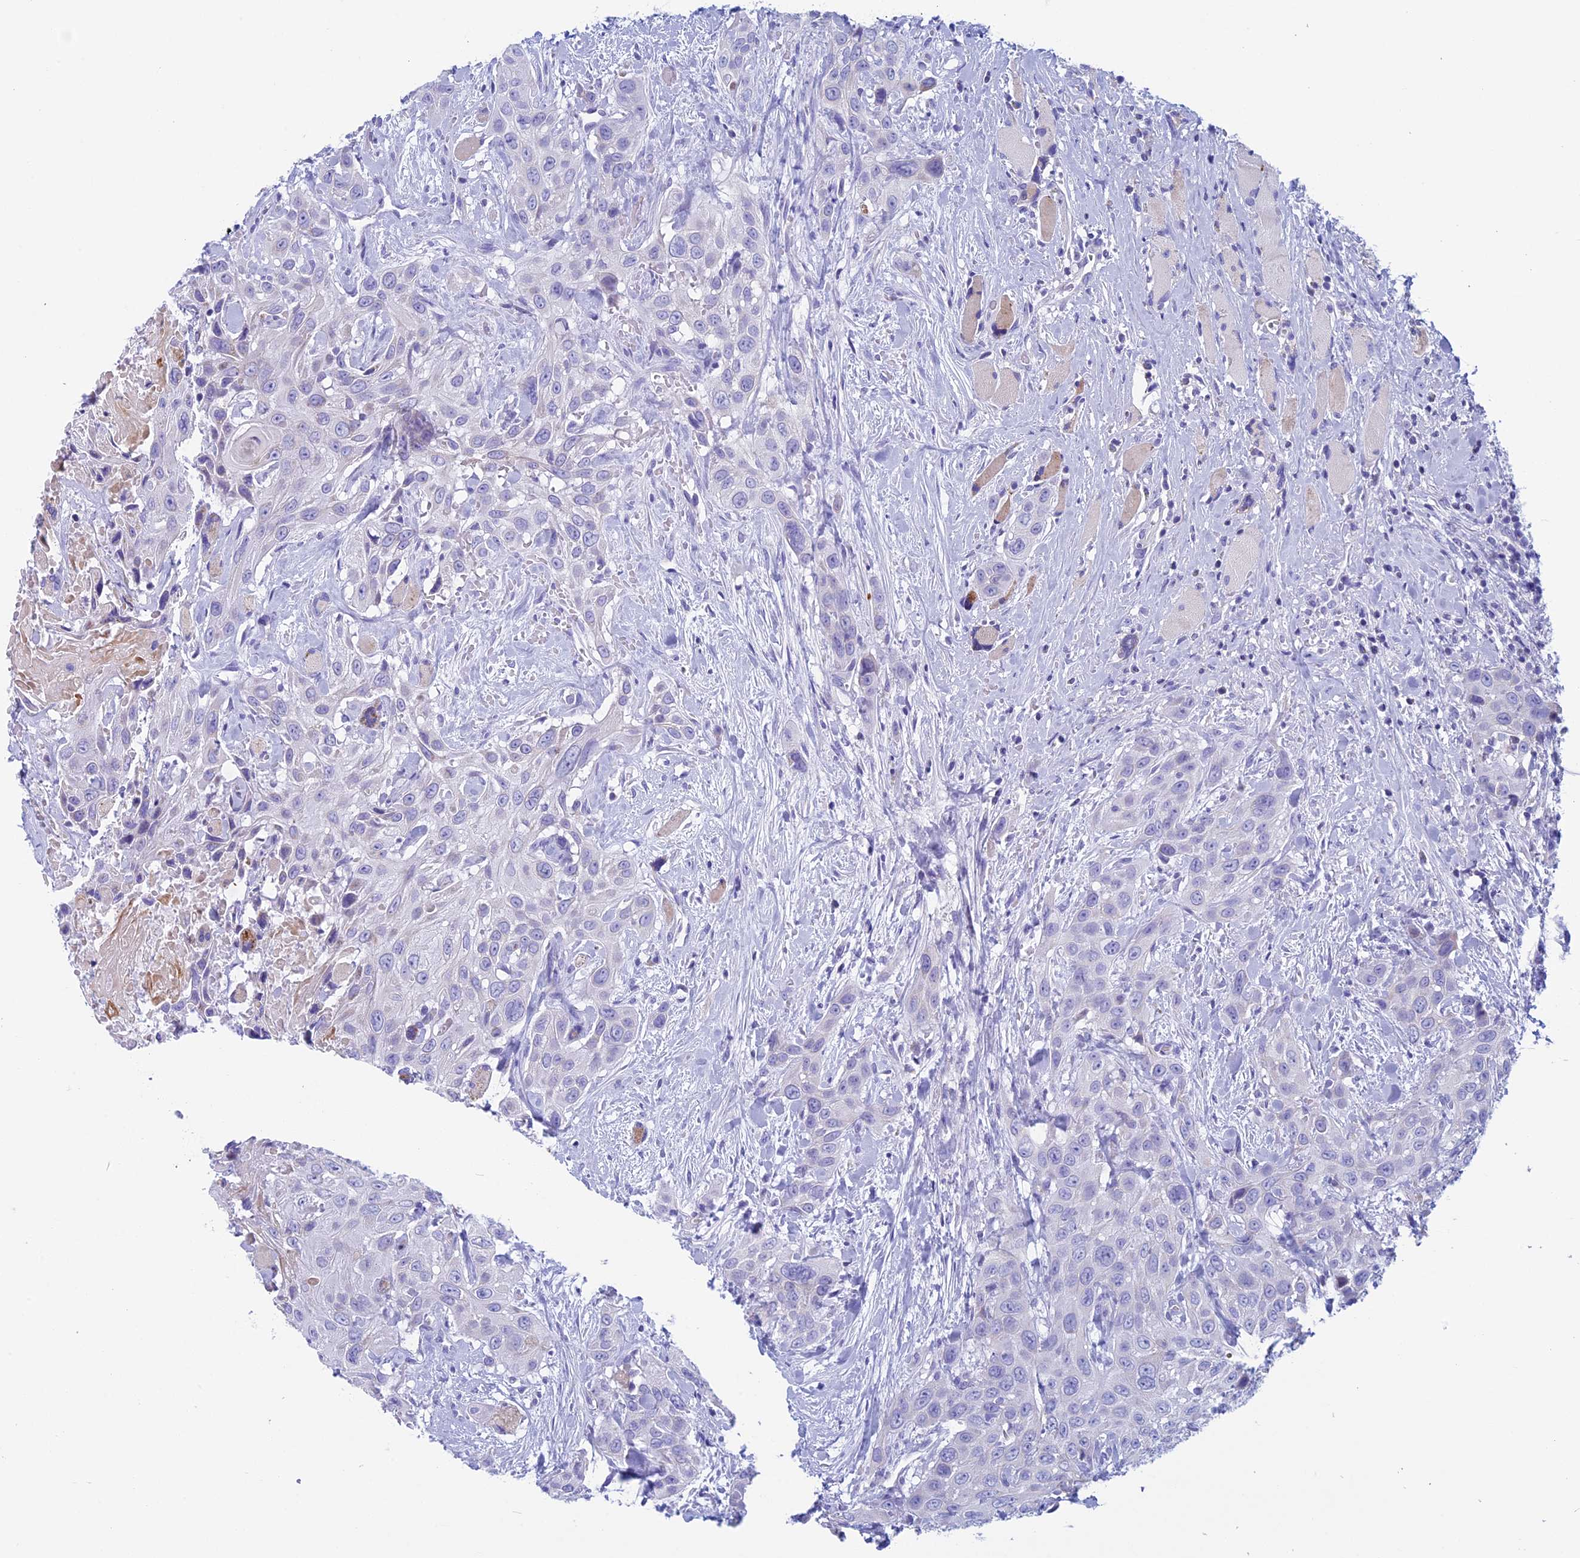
{"staining": {"intensity": "negative", "quantity": "none", "location": "none"}, "tissue": "head and neck cancer", "cell_type": "Tumor cells", "image_type": "cancer", "snomed": [{"axis": "morphology", "description": "Squamous cell carcinoma, NOS"}, {"axis": "topography", "description": "Head-Neck"}], "caption": "Immunohistochemistry image of neoplastic tissue: human head and neck squamous cell carcinoma stained with DAB shows no significant protein expression in tumor cells.", "gene": "ZNF563", "patient": {"sex": "male", "age": 81}}